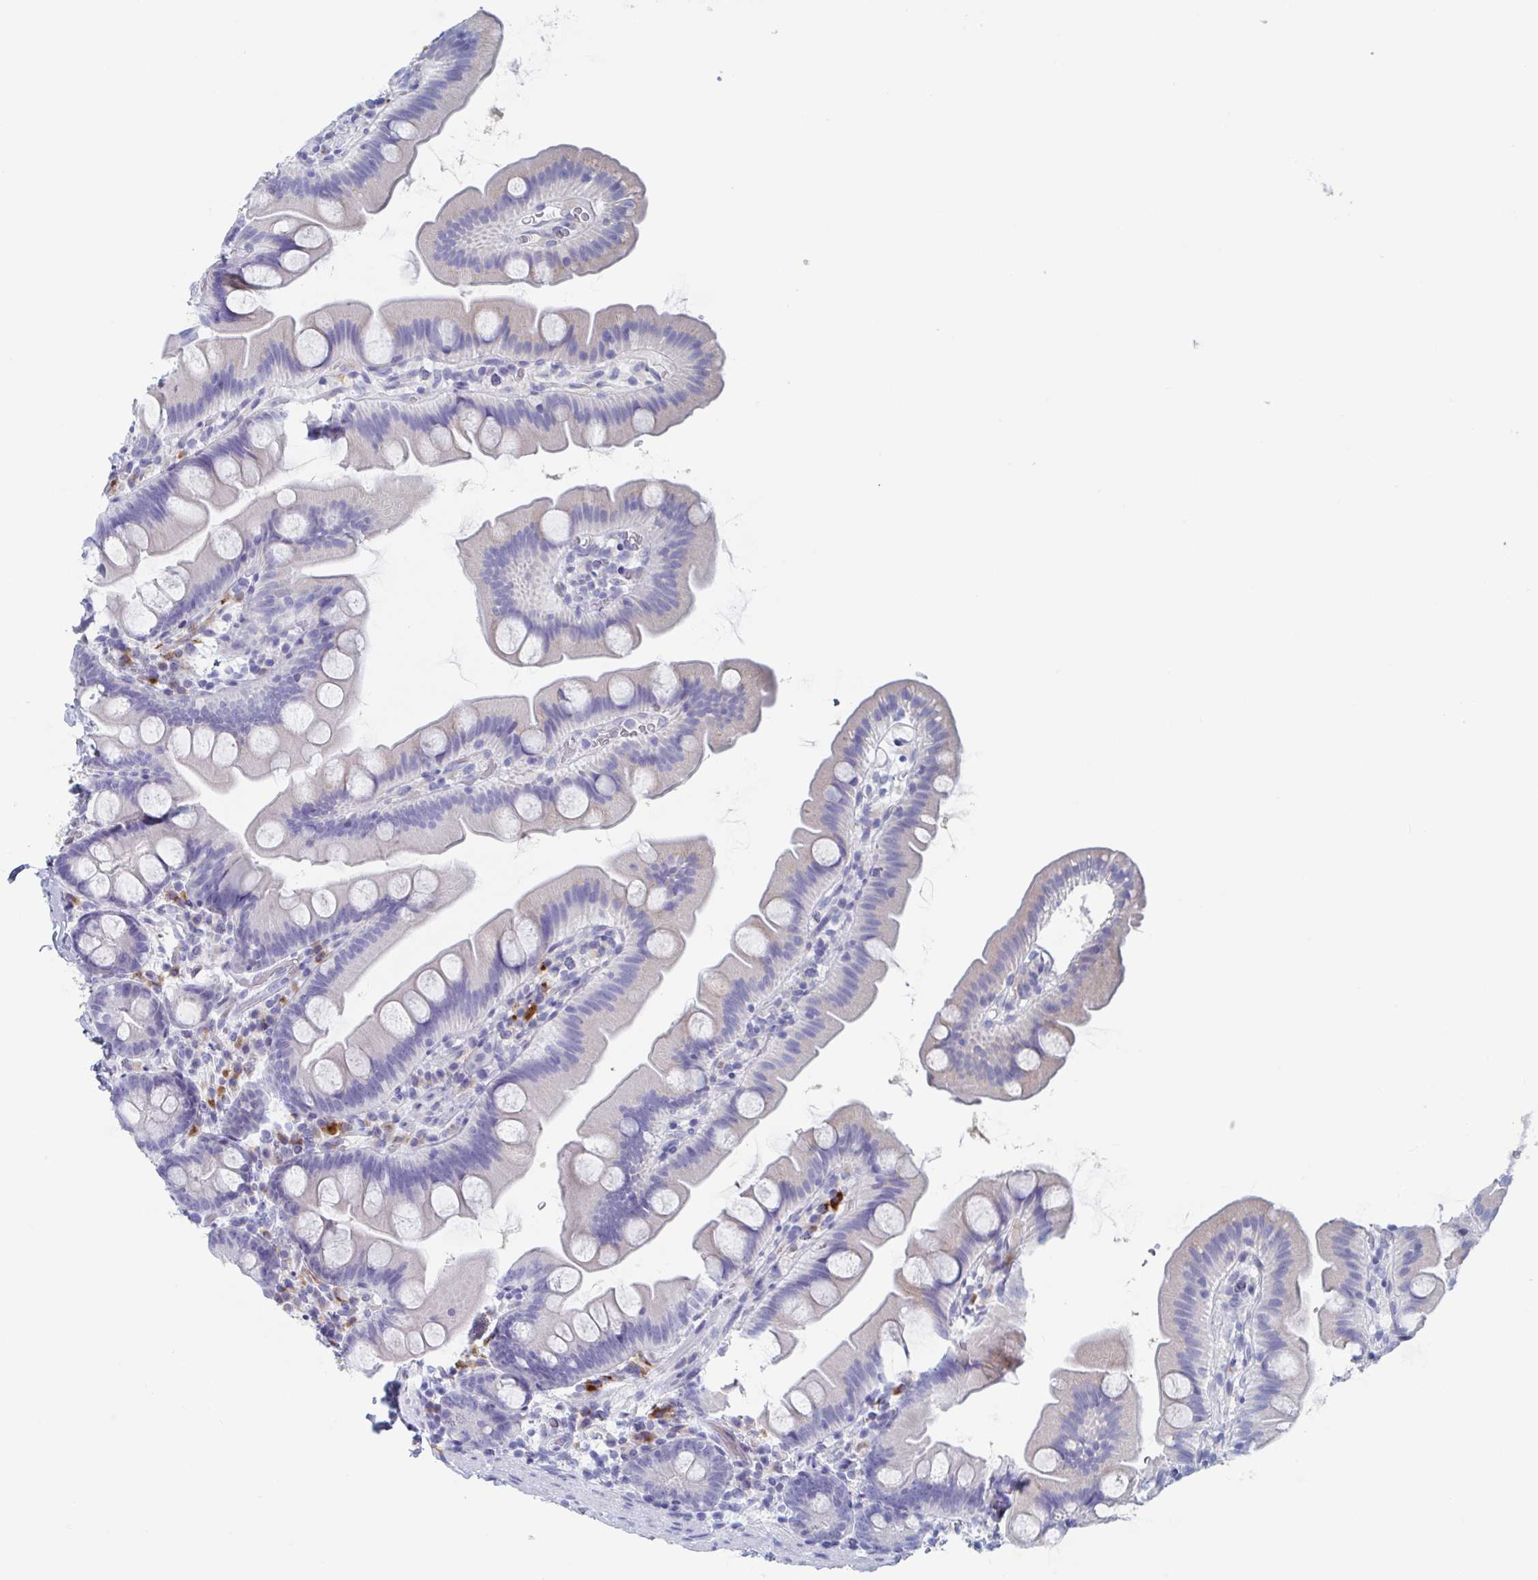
{"staining": {"intensity": "negative", "quantity": "none", "location": "none"}, "tissue": "small intestine", "cell_type": "Glandular cells", "image_type": "normal", "snomed": [{"axis": "morphology", "description": "Normal tissue, NOS"}, {"axis": "topography", "description": "Small intestine"}], "caption": "A micrograph of human small intestine is negative for staining in glandular cells. (DAB IHC, high magnification).", "gene": "NT5C3B", "patient": {"sex": "female", "age": 68}}